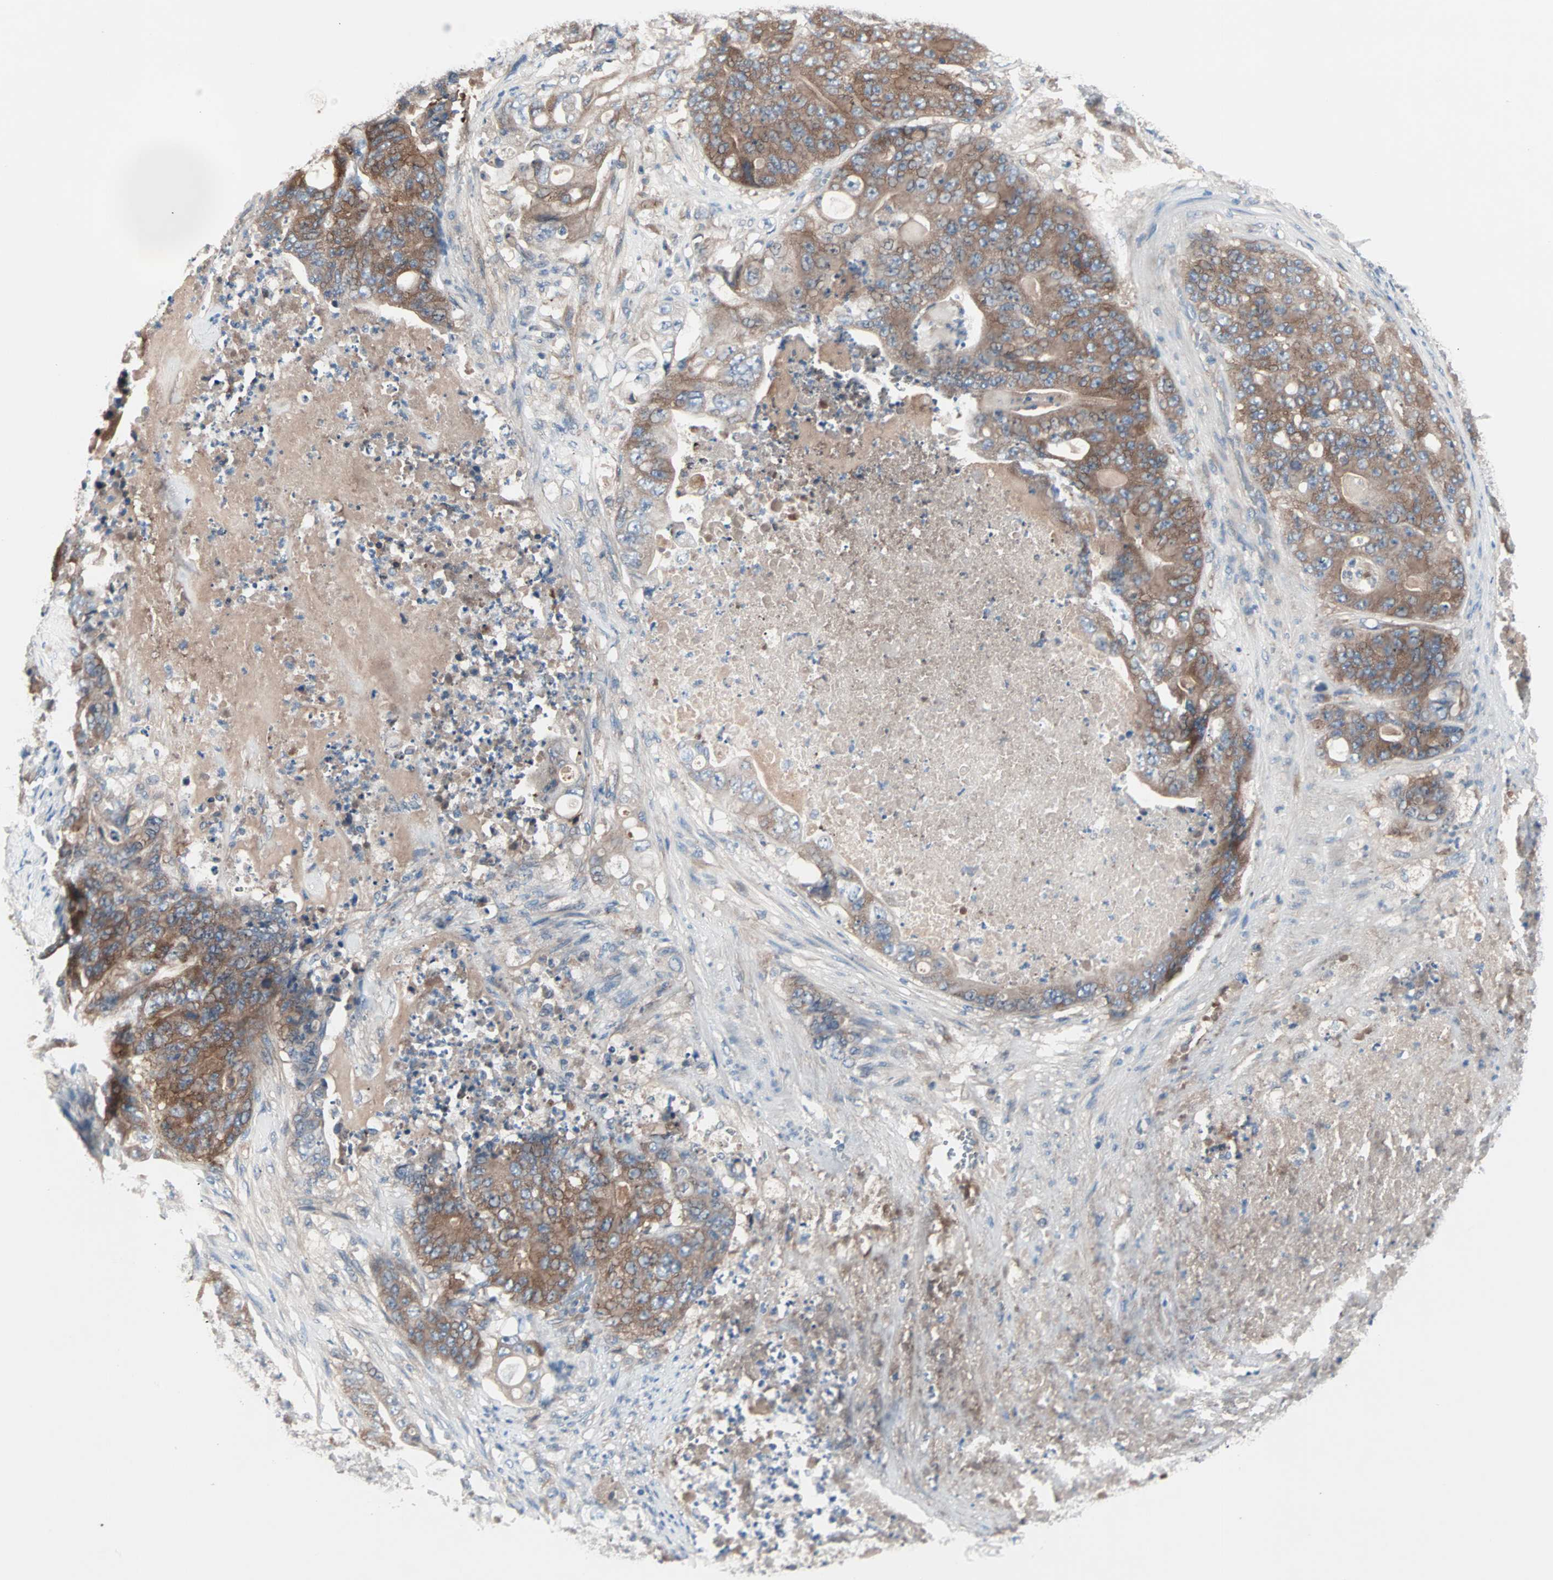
{"staining": {"intensity": "moderate", "quantity": ">75%", "location": "cytoplasmic/membranous"}, "tissue": "stomach cancer", "cell_type": "Tumor cells", "image_type": "cancer", "snomed": [{"axis": "morphology", "description": "Adenocarcinoma, NOS"}, {"axis": "topography", "description": "Stomach"}], "caption": "Immunohistochemical staining of human stomach adenocarcinoma shows medium levels of moderate cytoplasmic/membranous expression in about >75% of tumor cells.", "gene": "CAD", "patient": {"sex": "female", "age": 73}}